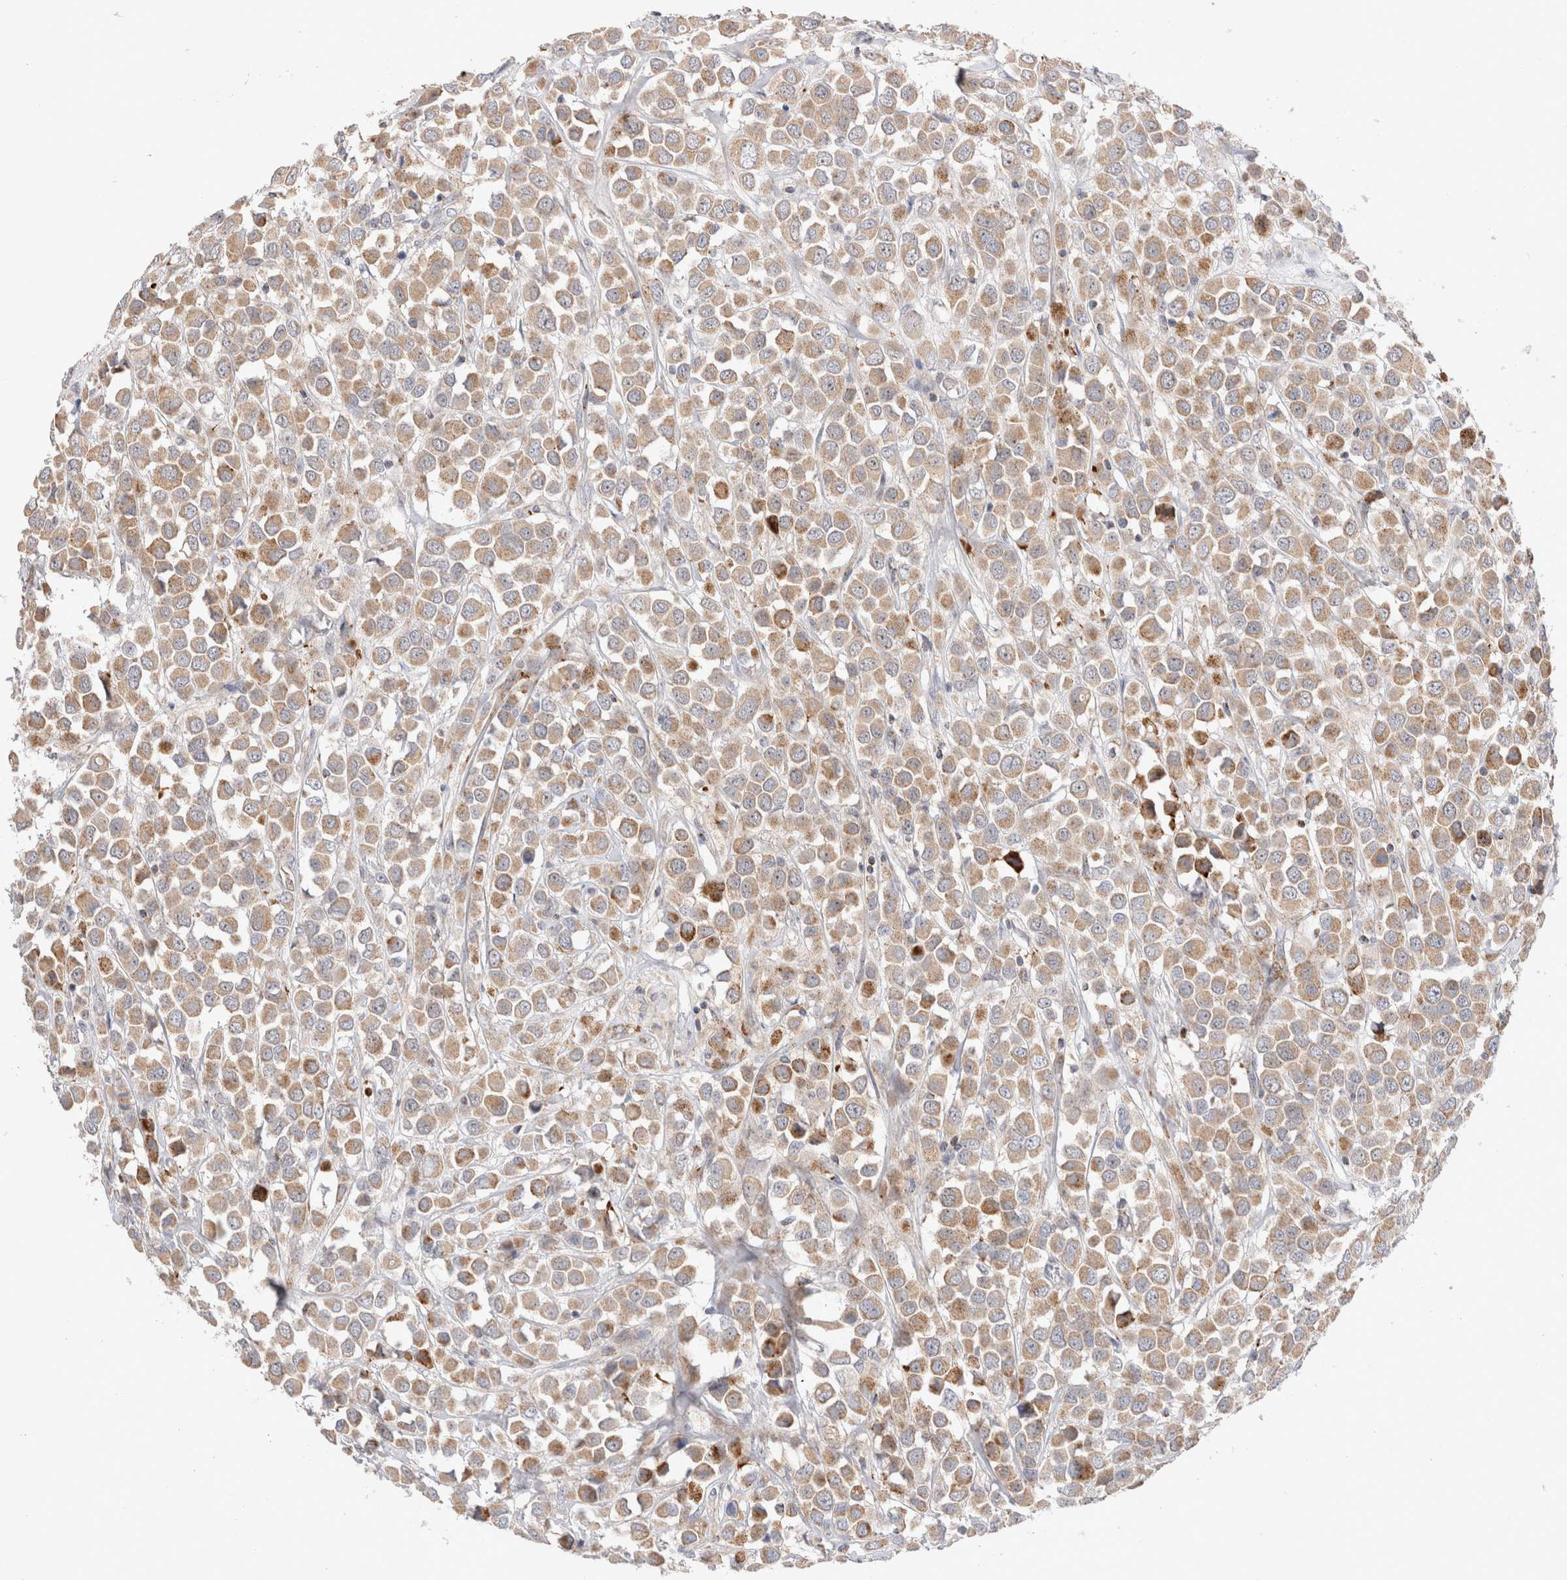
{"staining": {"intensity": "moderate", "quantity": ">75%", "location": "cytoplasmic/membranous"}, "tissue": "breast cancer", "cell_type": "Tumor cells", "image_type": "cancer", "snomed": [{"axis": "morphology", "description": "Duct carcinoma"}, {"axis": "topography", "description": "Breast"}], "caption": "Immunohistochemistry (DAB) staining of human breast infiltrating ductal carcinoma shows moderate cytoplasmic/membranous protein positivity in approximately >75% of tumor cells.", "gene": "CHADL", "patient": {"sex": "female", "age": 61}}